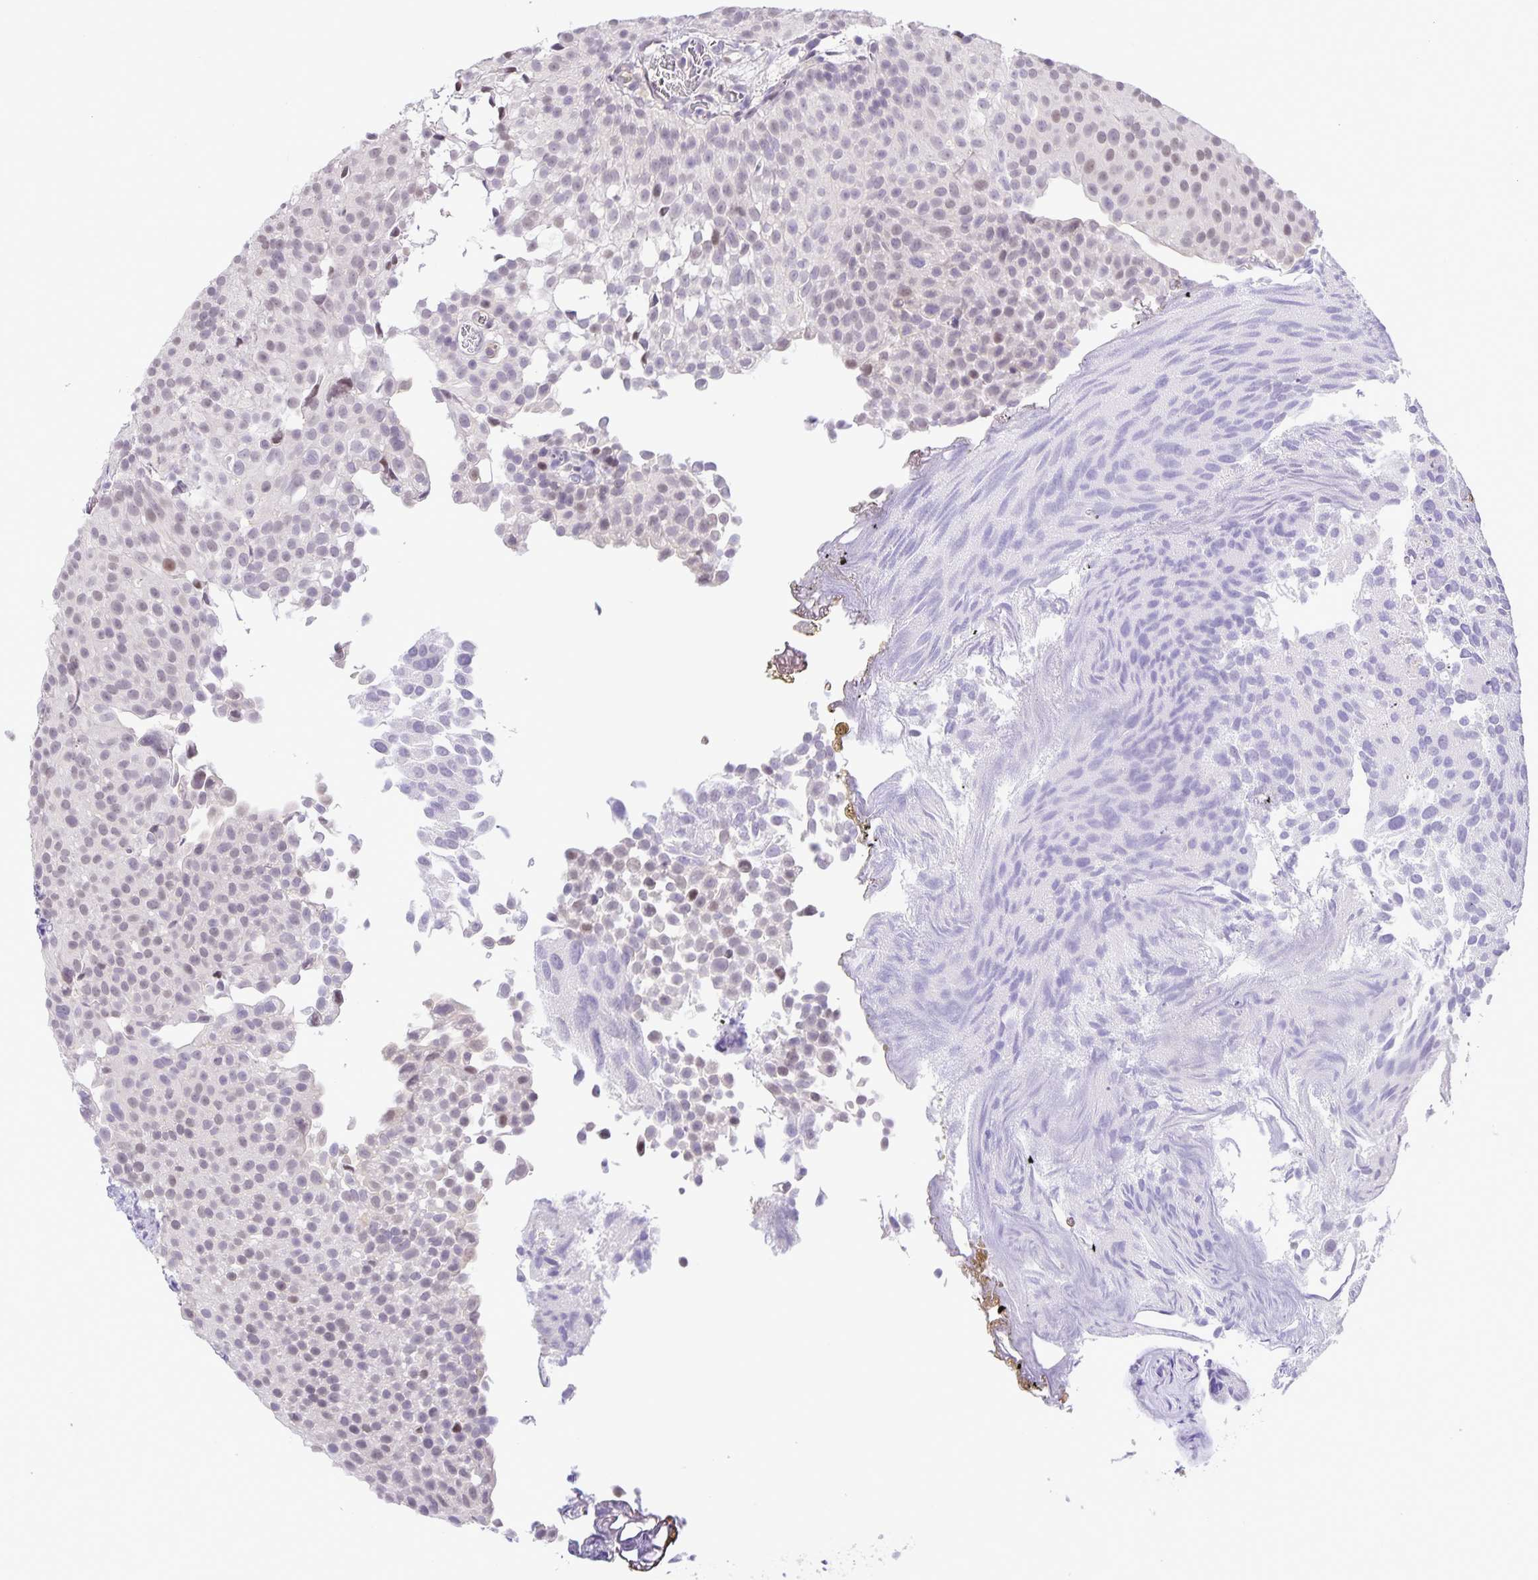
{"staining": {"intensity": "weak", "quantity": "25%-75%", "location": "nuclear"}, "tissue": "urothelial cancer", "cell_type": "Tumor cells", "image_type": "cancer", "snomed": [{"axis": "morphology", "description": "Urothelial carcinoma, Low grade"}, {"axis": "topography", "description": "Urinary bladder"}], "caption": "The image displays a brown stain indicating the presence of a protein in the nuclear of tumor cells in urothelial carcinoma (low-grade).", "gene": "ONECUT2", "patient": {"sex": "male", "age": 80}}